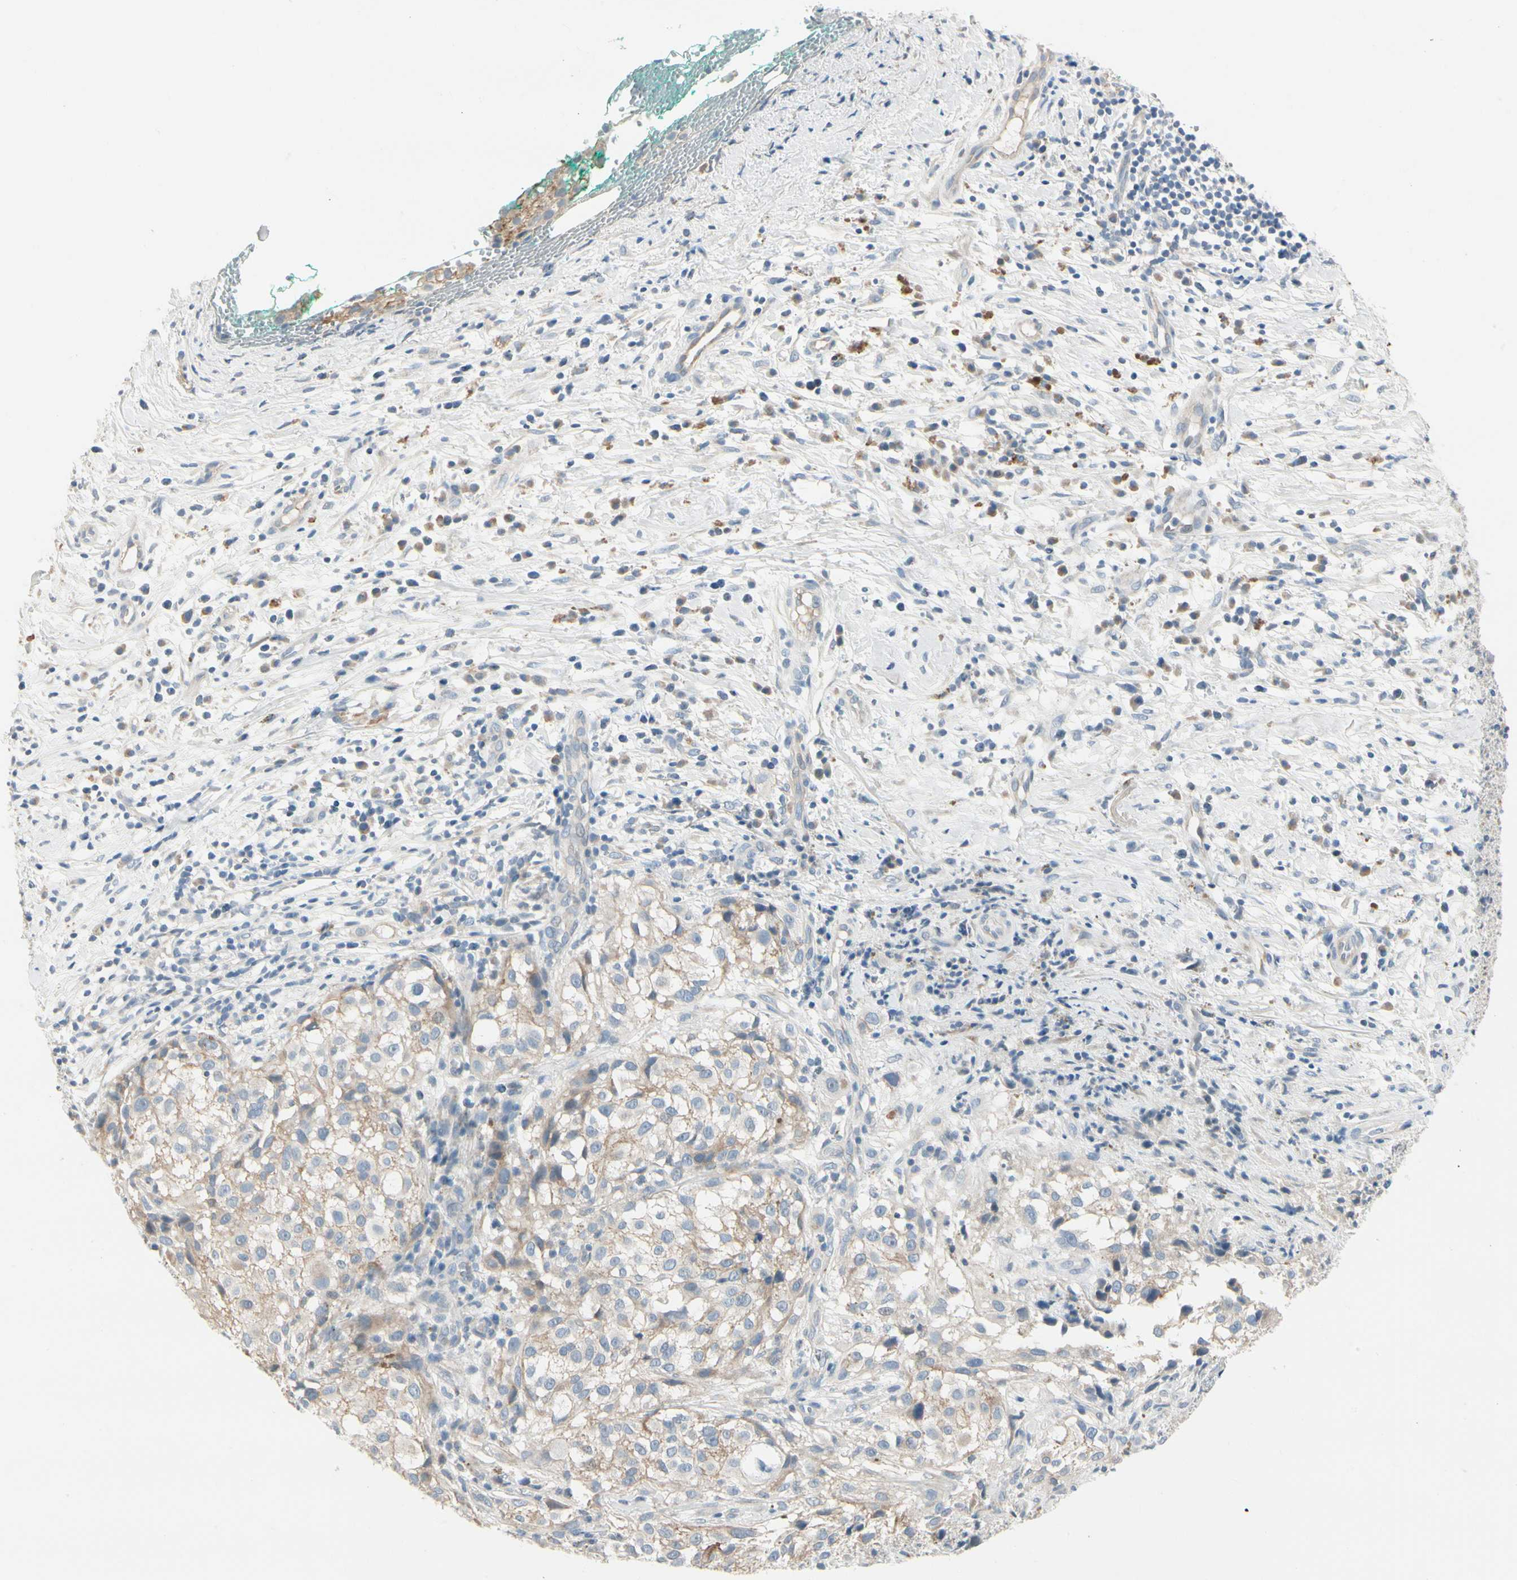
{"staining": {"intensity": "weak", "quantity": "25%-75%", "location": "cytoplasmic/membranous"}, "tissue": "melanoma", "cell_type": "Tumor cells", "image_type": "cancer", "snomed": [{"axis": "morphology", "description": "Necrosis, NOS"}, {"axis": "morphology", "description": "Malignant melanoma, NOS"}, {"axis": "topography", "description": "Skin"}], "caption": "Melanoma tissue exhibits weak cytoplasmic/membranous expression in about 25%-75% of tumor cells", "gene": "SPINK4", "patient": {"sex": "female", "age": 87}}